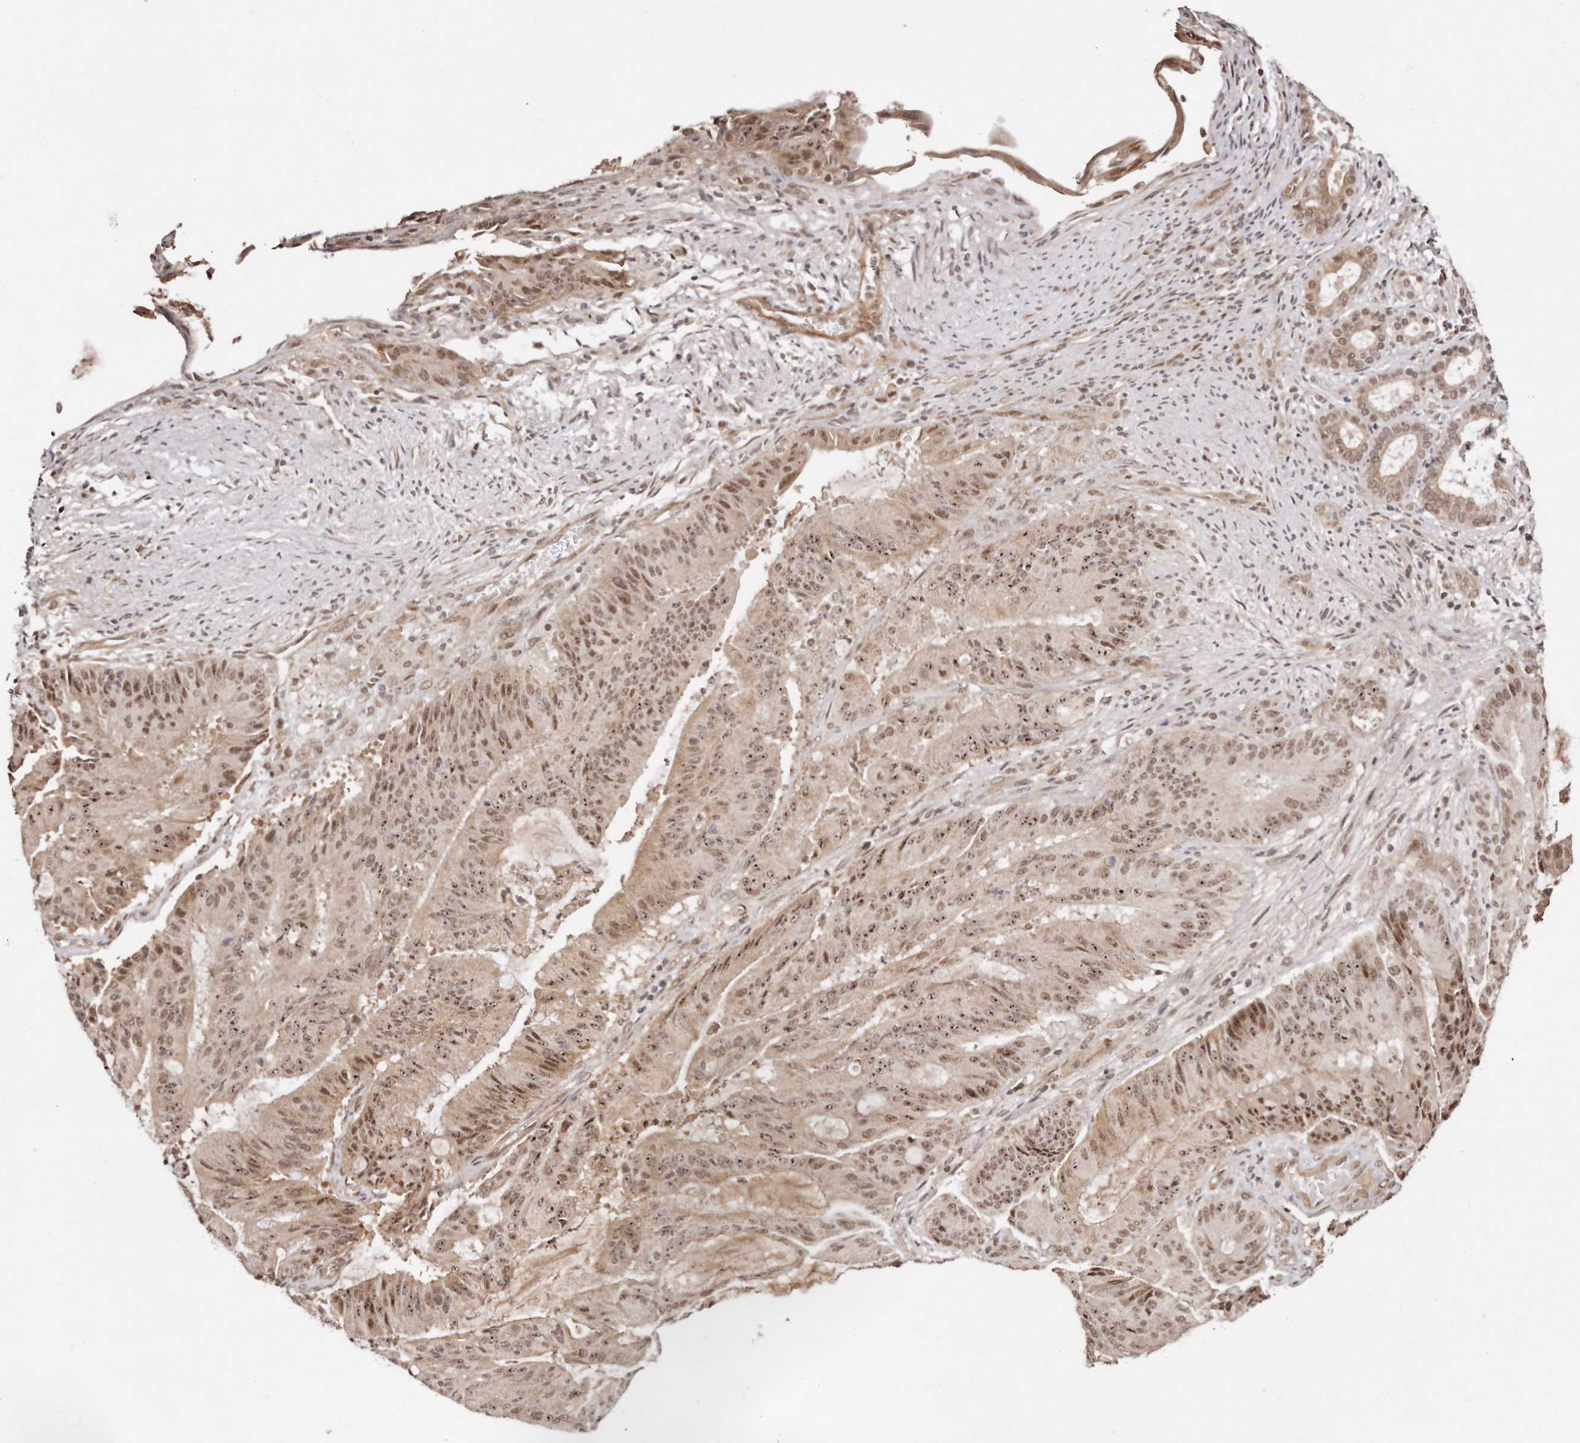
{"staining": {"intensity": "moderate", "quantity": ">75%", "location": "nuclear"}, "tissue": "liver cancer", "cell_type": "Tumor cells", "image_type": "cancer", "snomed": [{"axis": "morphology", "description": "Normal tissue, NOS"}, {"axis": "morphology", "description": "Cholangiocarcinoma"}, {"axis": "topography", "description": "Liver"}, {"axis": "topography", "description": "Peripheral nerve tissue"}], "caption": "Liver cholangiocarcinoma stained for a protein (brown) shows moderate nuclear positive expression in about >75% of tumor cells.", "gene": "SOX4", "patient": {"sex": "female", "age": 73}}